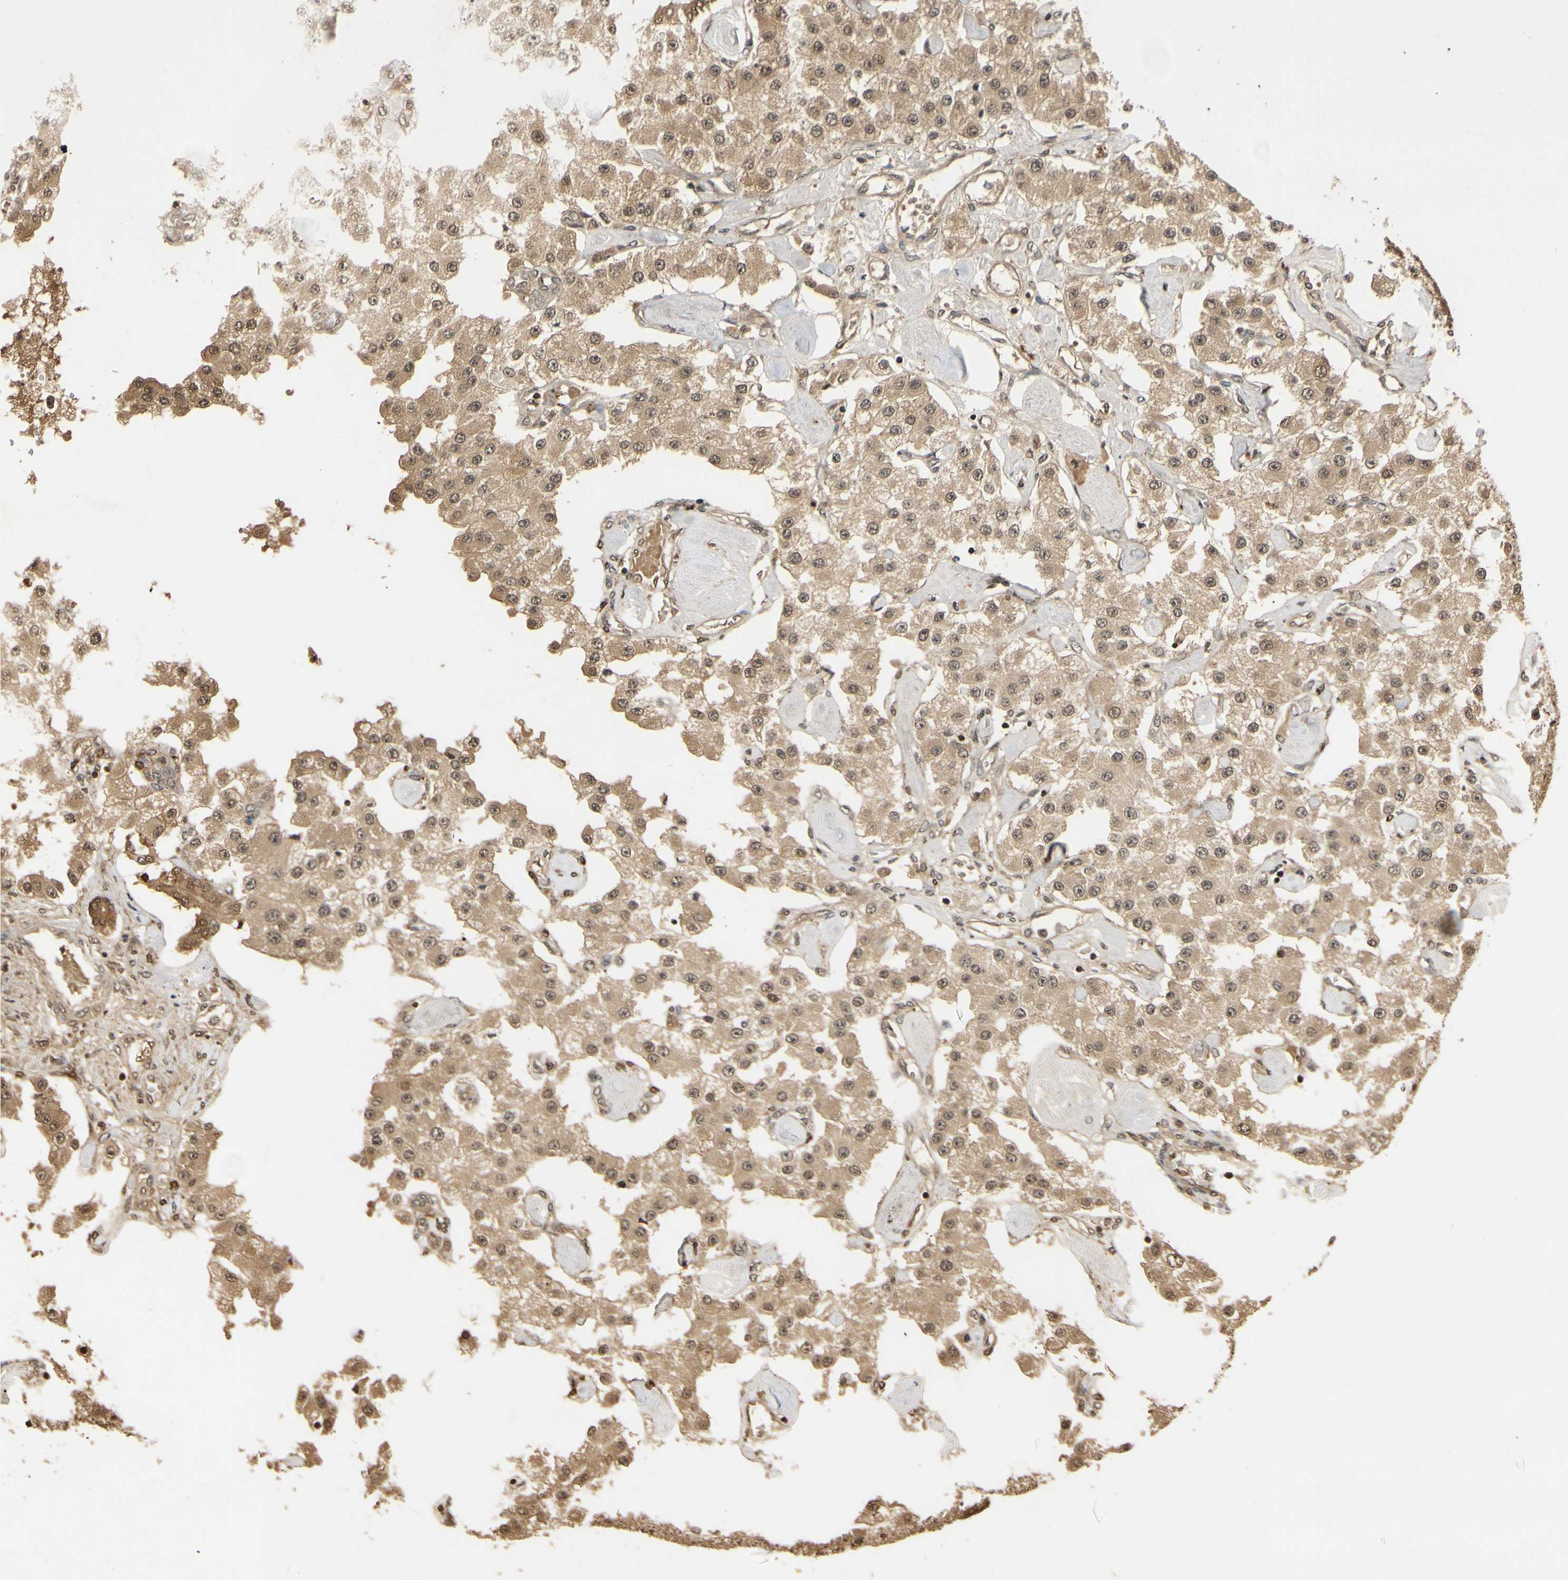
{"staining": {"intensity": "weak", "quantity": ">75%", "location": "cytoplasmic/membranous,nuclear"}, "tissue": "carcinoid", "cell_type": "Tumor cells", "image_type": "cancer", "snomed": [{"axis": "morphology", "description": "Carcinoid, malignant, NOS"}, {"axis": "topography", "description": "Pancreas"}], "caption": "Brown immunohistochemical staining in human carcinoid shows weak cytoplasmic/membranous and nuclear staining in about >75% of tumor cells. (Stains: DAB (3,3'-diaminobenzidine) in brown, nuclei in blue, Microscopy: brightfield microscopy at high magnification).", "gene": "SOD1", "patient": {"sex": "male", "age": 41}}